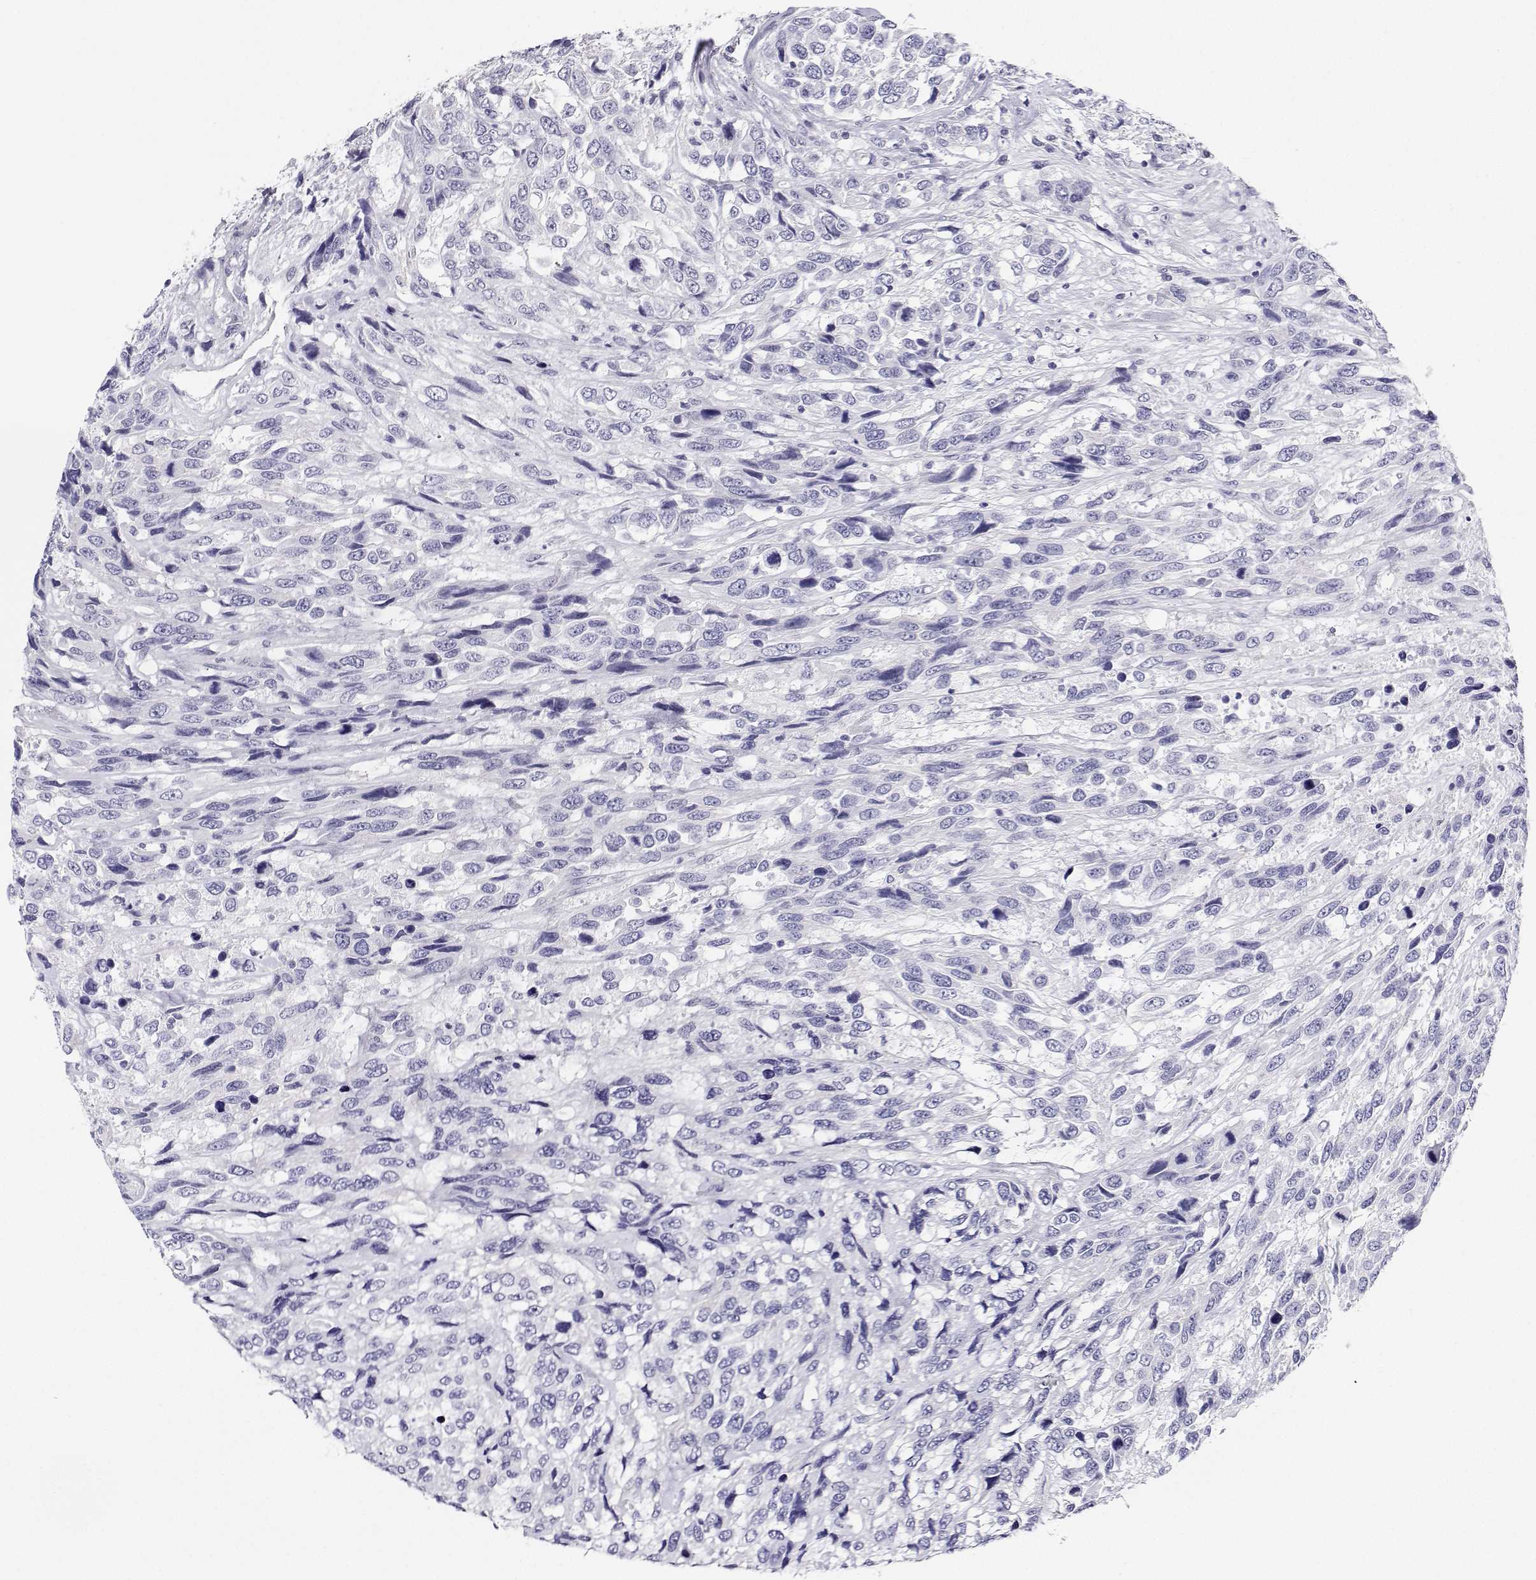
{"staining": {"intensity": "negative", "quantity": "none", "location": "none"}, "tissue": "urothelial cancer", "cell_type": "Tumor cells", "image_type": "cancer", "snomed": [{"axis": "morphology", "description": "Urothelial carcinoma, High grade"}, {"axis": "topography", "description": "Urinary bladder"}], "caption": "This is an IHC image of urothelial cancer. There is no staining in tumor cells.", "gene": "BHMT", "patient": {"sex": "female", "age": 70}}